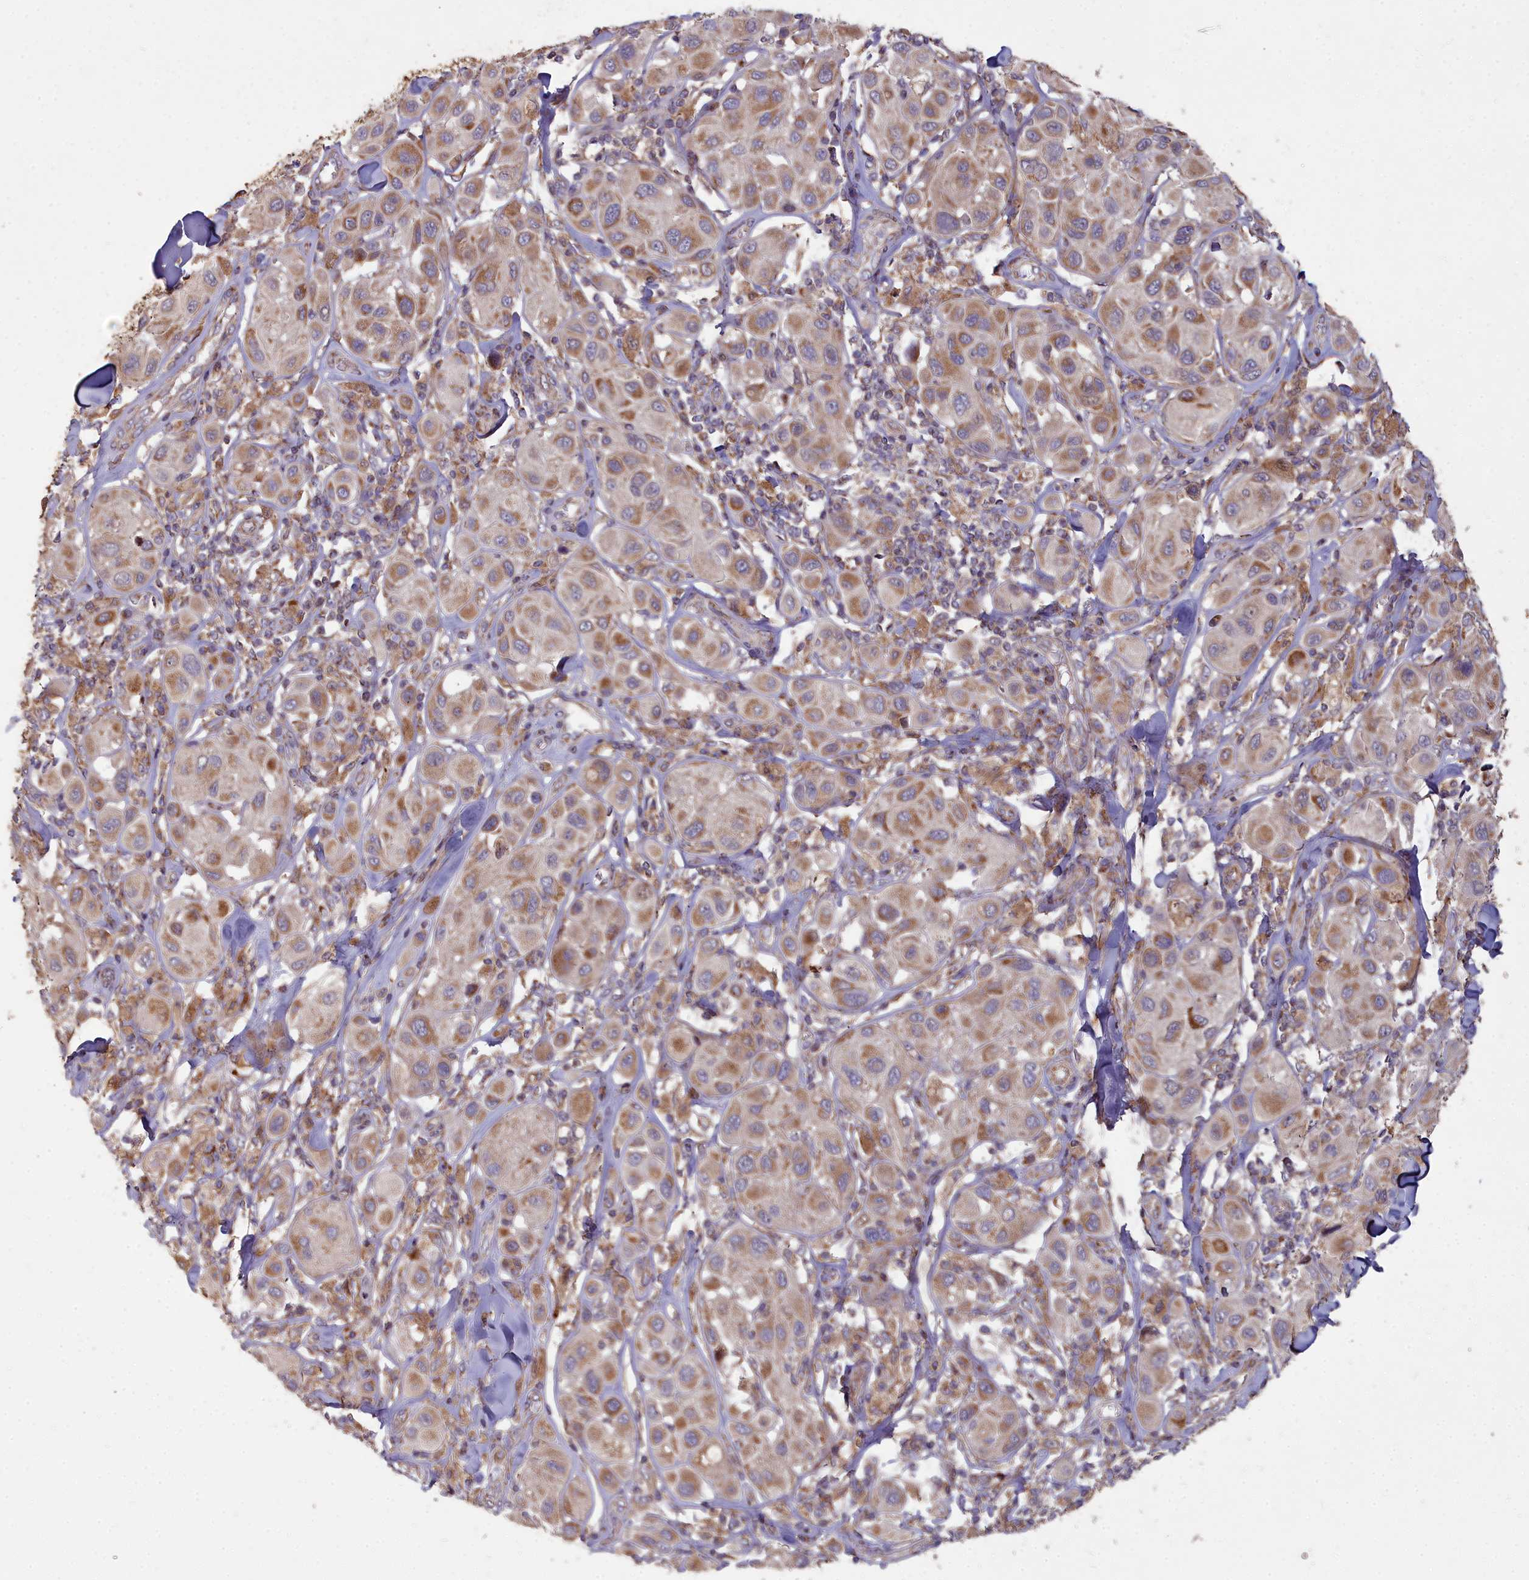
{"staining": {"intensity": "moderate", "quantity": ">75%", "location": "cytoplasmic/membranous"}, "tissue": "melanoma", "cell_type": "Tumor cells", "image_type": "cancer", "snomed": [{"axis": "morphology", "description": "Malignant melanoma, Metastatic site"}, {"axis": "topography", "description": "Skin"}], "caption": "Immunohistochemistry (IHC) of human malignant melanoma (metastatic site) demonstrates medium levels of moderate cytoplasmic/membranous staining in approximately >75% of tumor cells.", "gene": "COX11", "patient": {"sex": "male", "age": 41}}